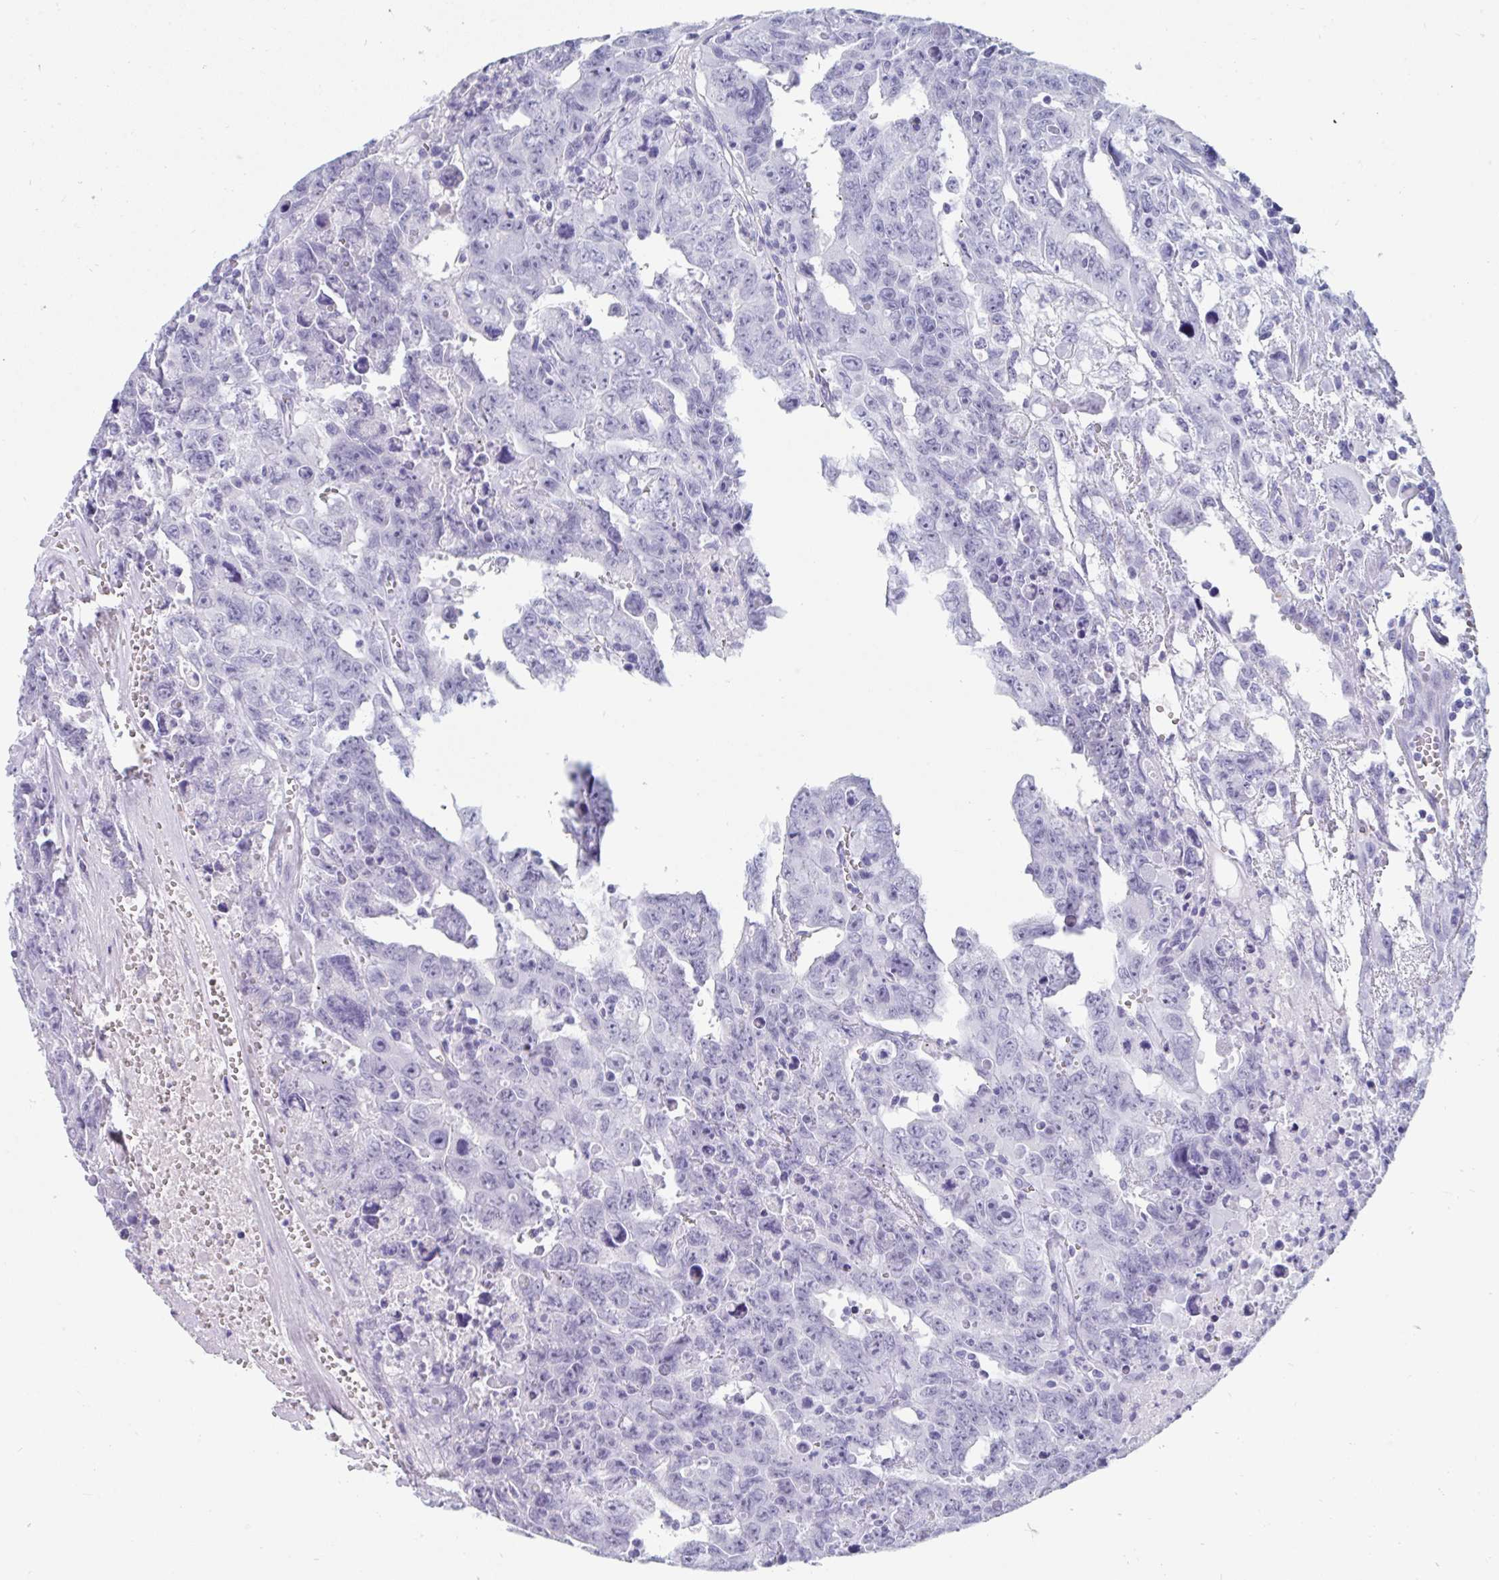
{"staining": {"intensity": "negative", "quantity": "none", "location": "none"}, "tissue": "testis cancer", "cell_type": "Tumor cells", "image_type": "cancer", "snomed": [{"axis": "morphology", "description": "Carcinoma, Embryonal, NOS"}, {"axis": "topography", "description": "Testis"}], "caption": "This is an immunohistochemistry (IHC) micrograph of testis cancer. There is no positivity in tumor cells.", "gene": "GKN2", "patient": {"sex": "male", "age": 24}}